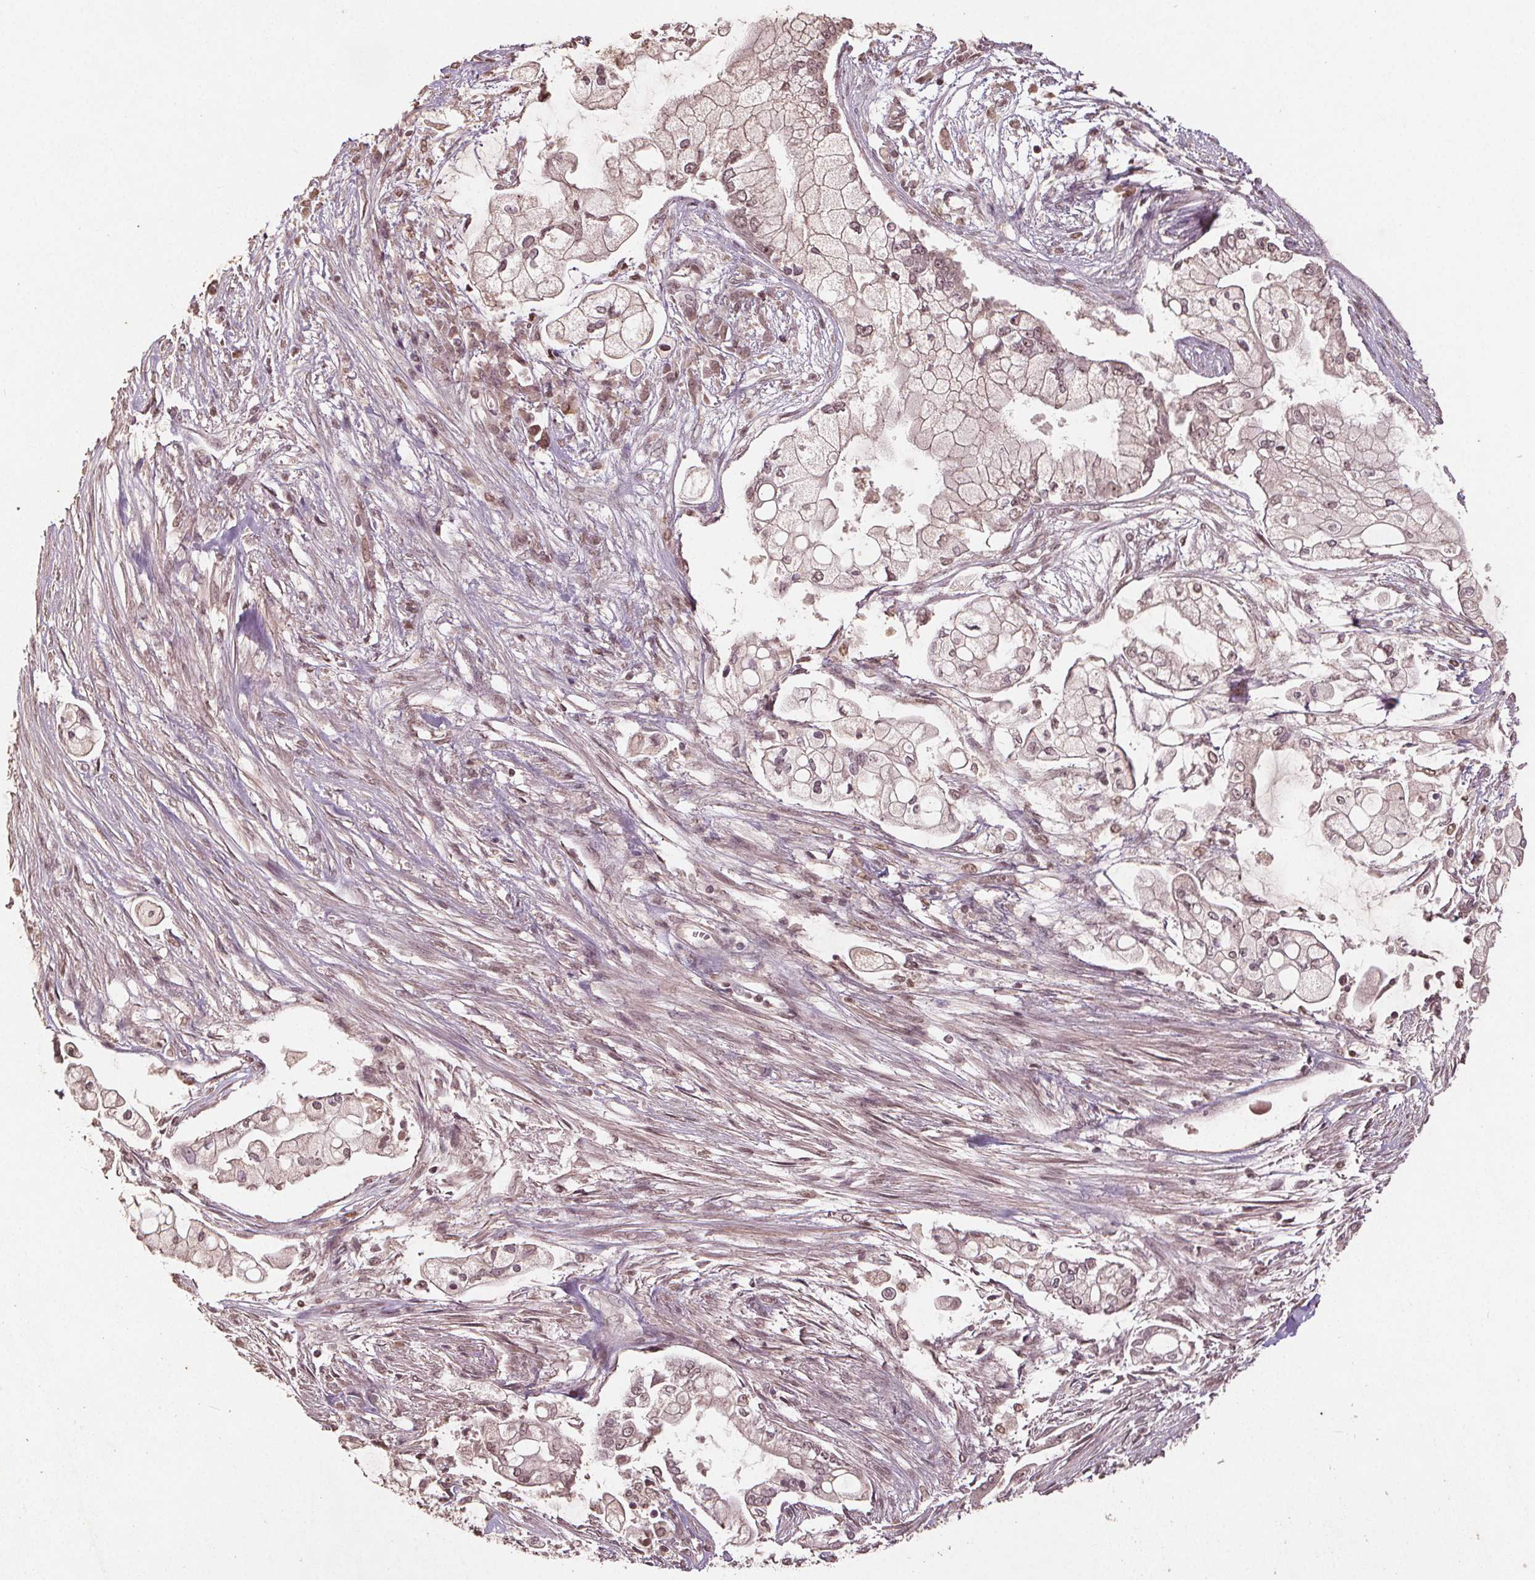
{"staining": {"intensity": "weak", "quantity": ">75%", "location": "nuclear"}, "tissue": "pancreatic cancer", "cell_type": "Tumor cells", "image_type": "cancer", "snomed": [{"axis": "morphology", "description": "Adenocarcinoma, NOS"}, {"axis": "topography", "description": "Pancreas"}], "caption": "Immunohistochemical staining of pancreatic cancer reveals low levels of weak nuclear protein positivity in about >75% of tumor cells.", "gene": "DNMT3B", "patient": {"sex": "female", "age": 69}}